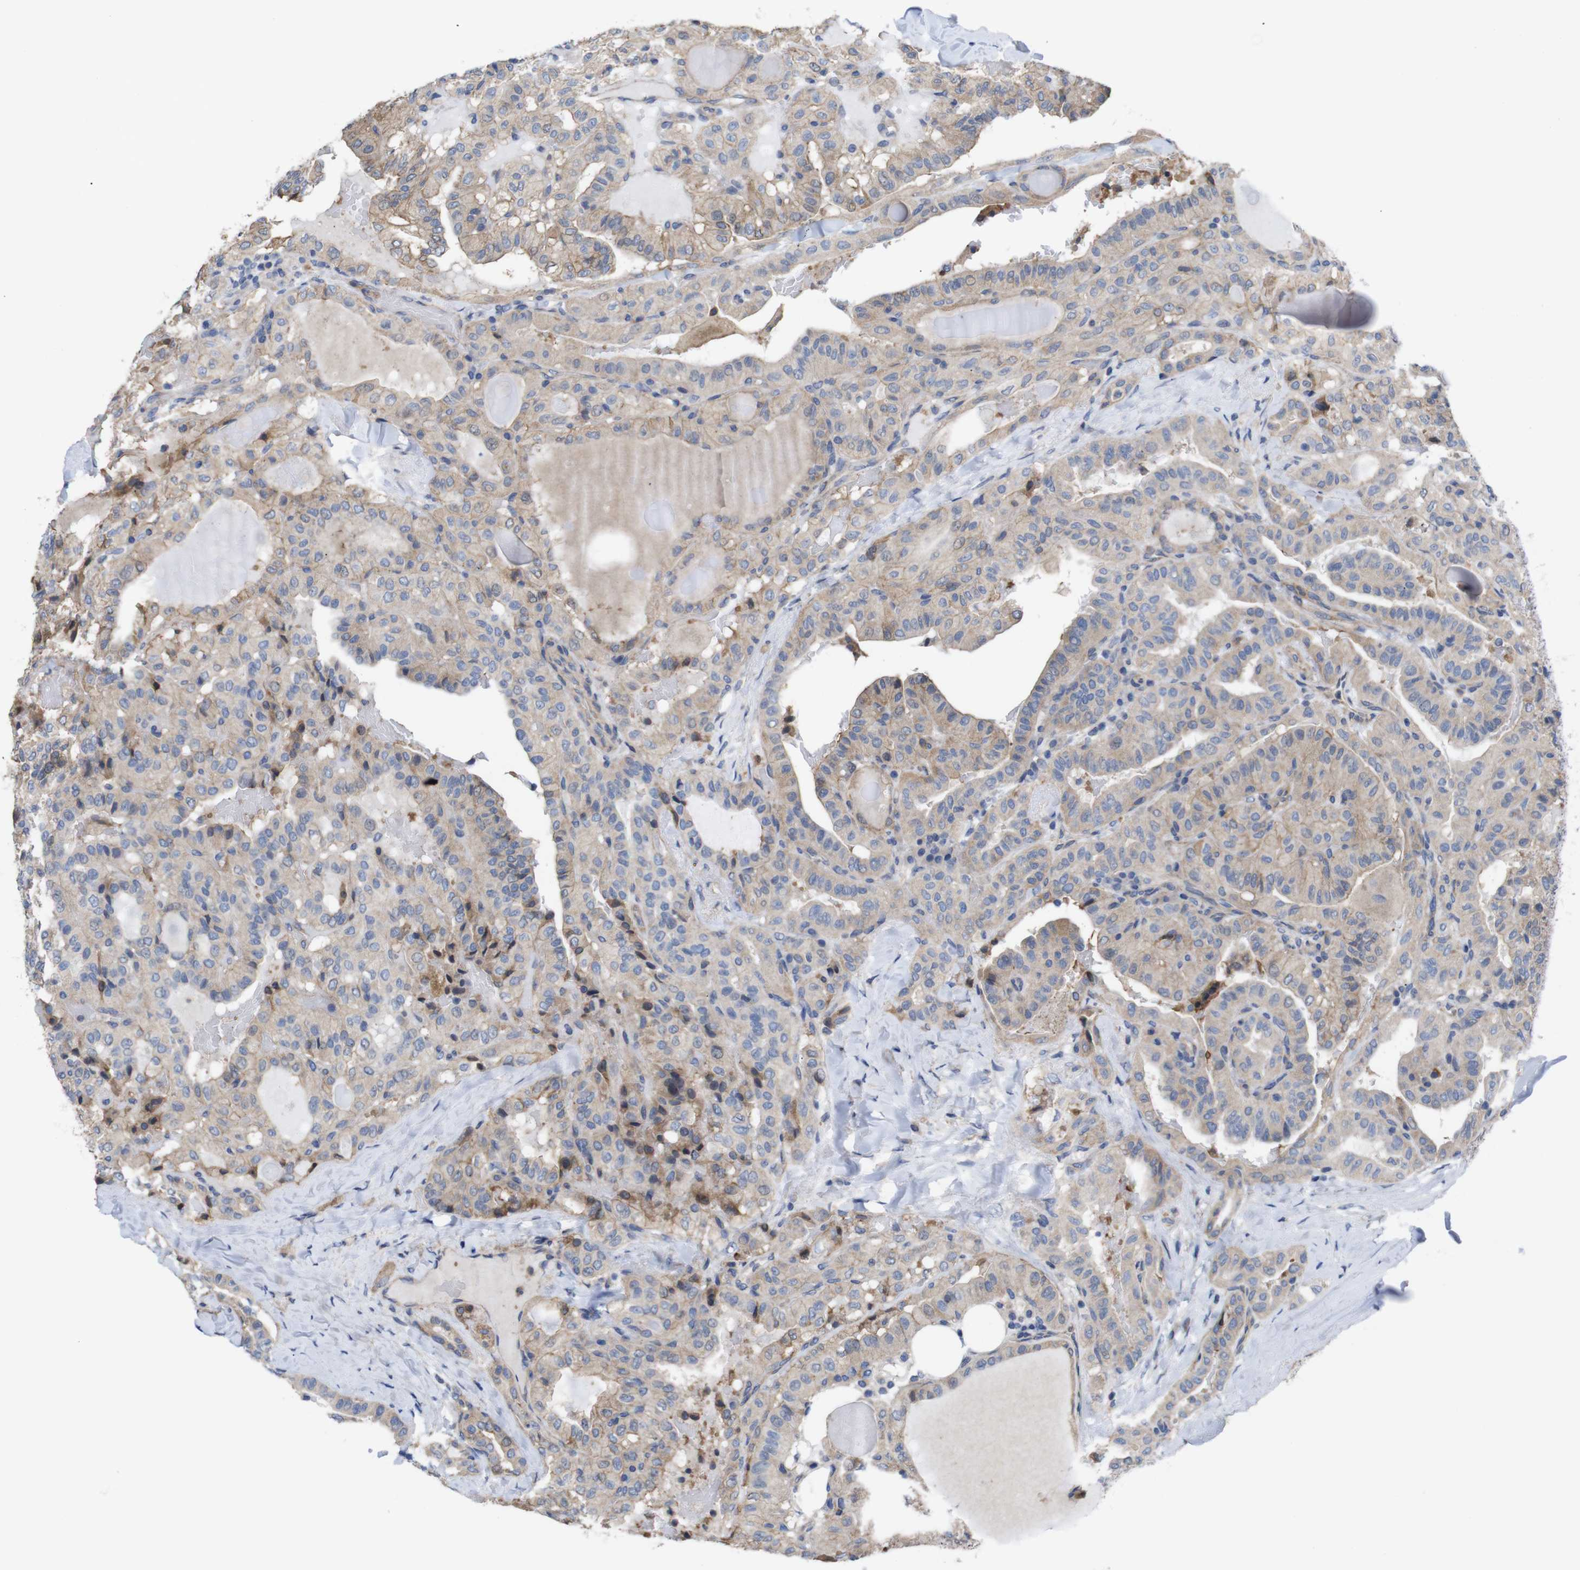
{"staining": {"intensity": "weak", "quantity": ">75%", "location": "cytoplasmic/membranous"}, "tissue": "thyroid cancer", "cell_type": "Tumor cells", "image_type": "cancer", "snomed": [{"axis": "morphology", "description": "Papillary adenocarcinoma, NOS"}, {"axis": "topography", "description": "Thyroid gland"}], "caption": "Thyroid papillary adenocarcinoma stained for a protein (brown) displays weak cytoplasmic/membranous positive expression in approximately >75% of tumor cells.", "gene": "USH1C", "patient": {"sex": "male", "age": 77}}